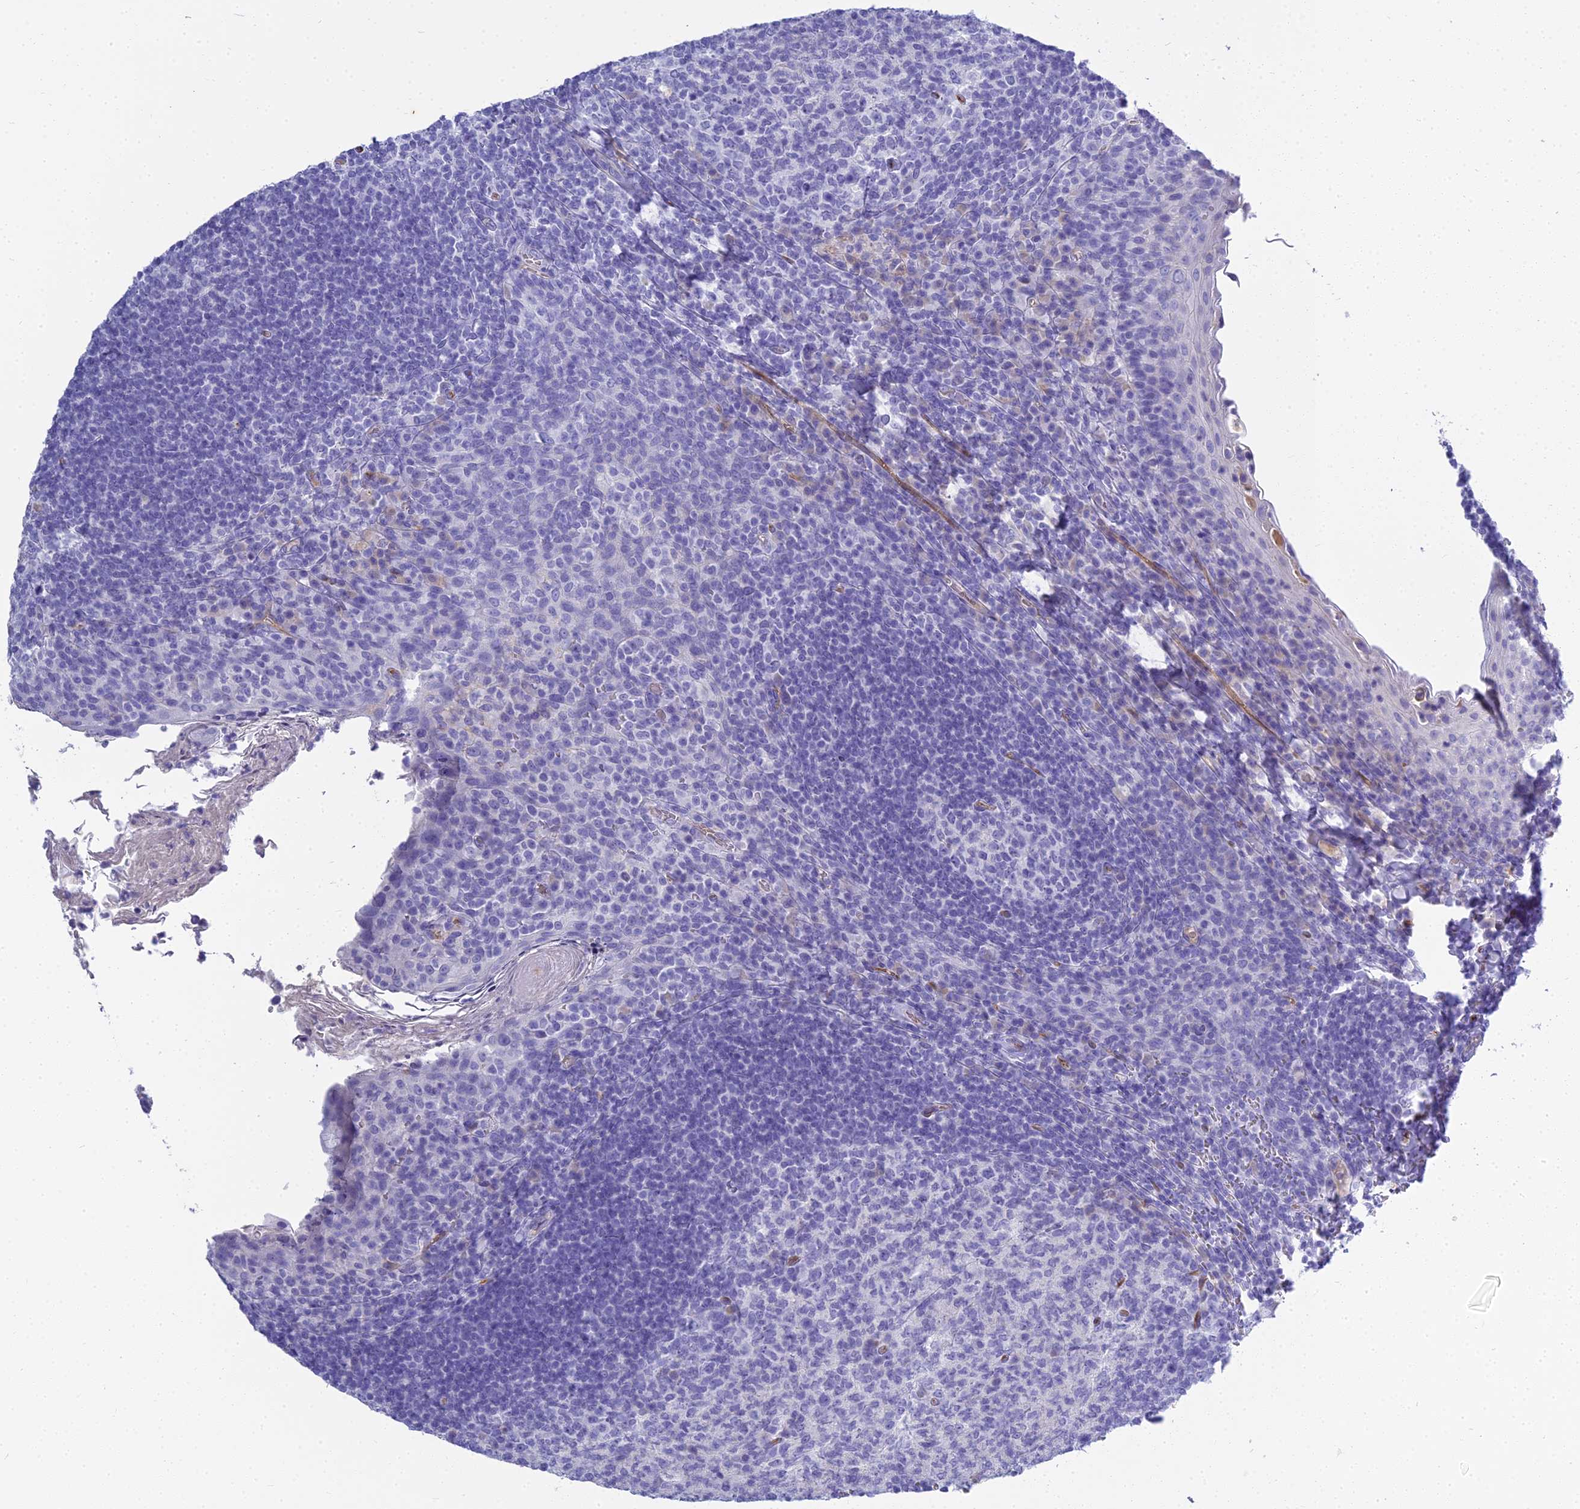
{"staining": {"intensity": "negative", "quantity": "none", "location": "none"}, "tissue": "tonsil", "cell_type": "Germinal center cells", "image_type": "normal", "snomed": [{"axis": "morphology", "description": "Normal tissue, NOS"}, {"axis": "topography", "description": "Tonsil"}], "caption": "IHC histopathology image of benign tonsil stained for a protein (brown), which shows no expression in germinal center cells. Brightfield microscopy of immunohistochemistry stained with DAB (3,3'-diaminobenzidine) (brown) and hematoxylin (blue), captured at high magnification.", "gene": "NINJ1", "patient": {"sex": "female", "age": 10}}